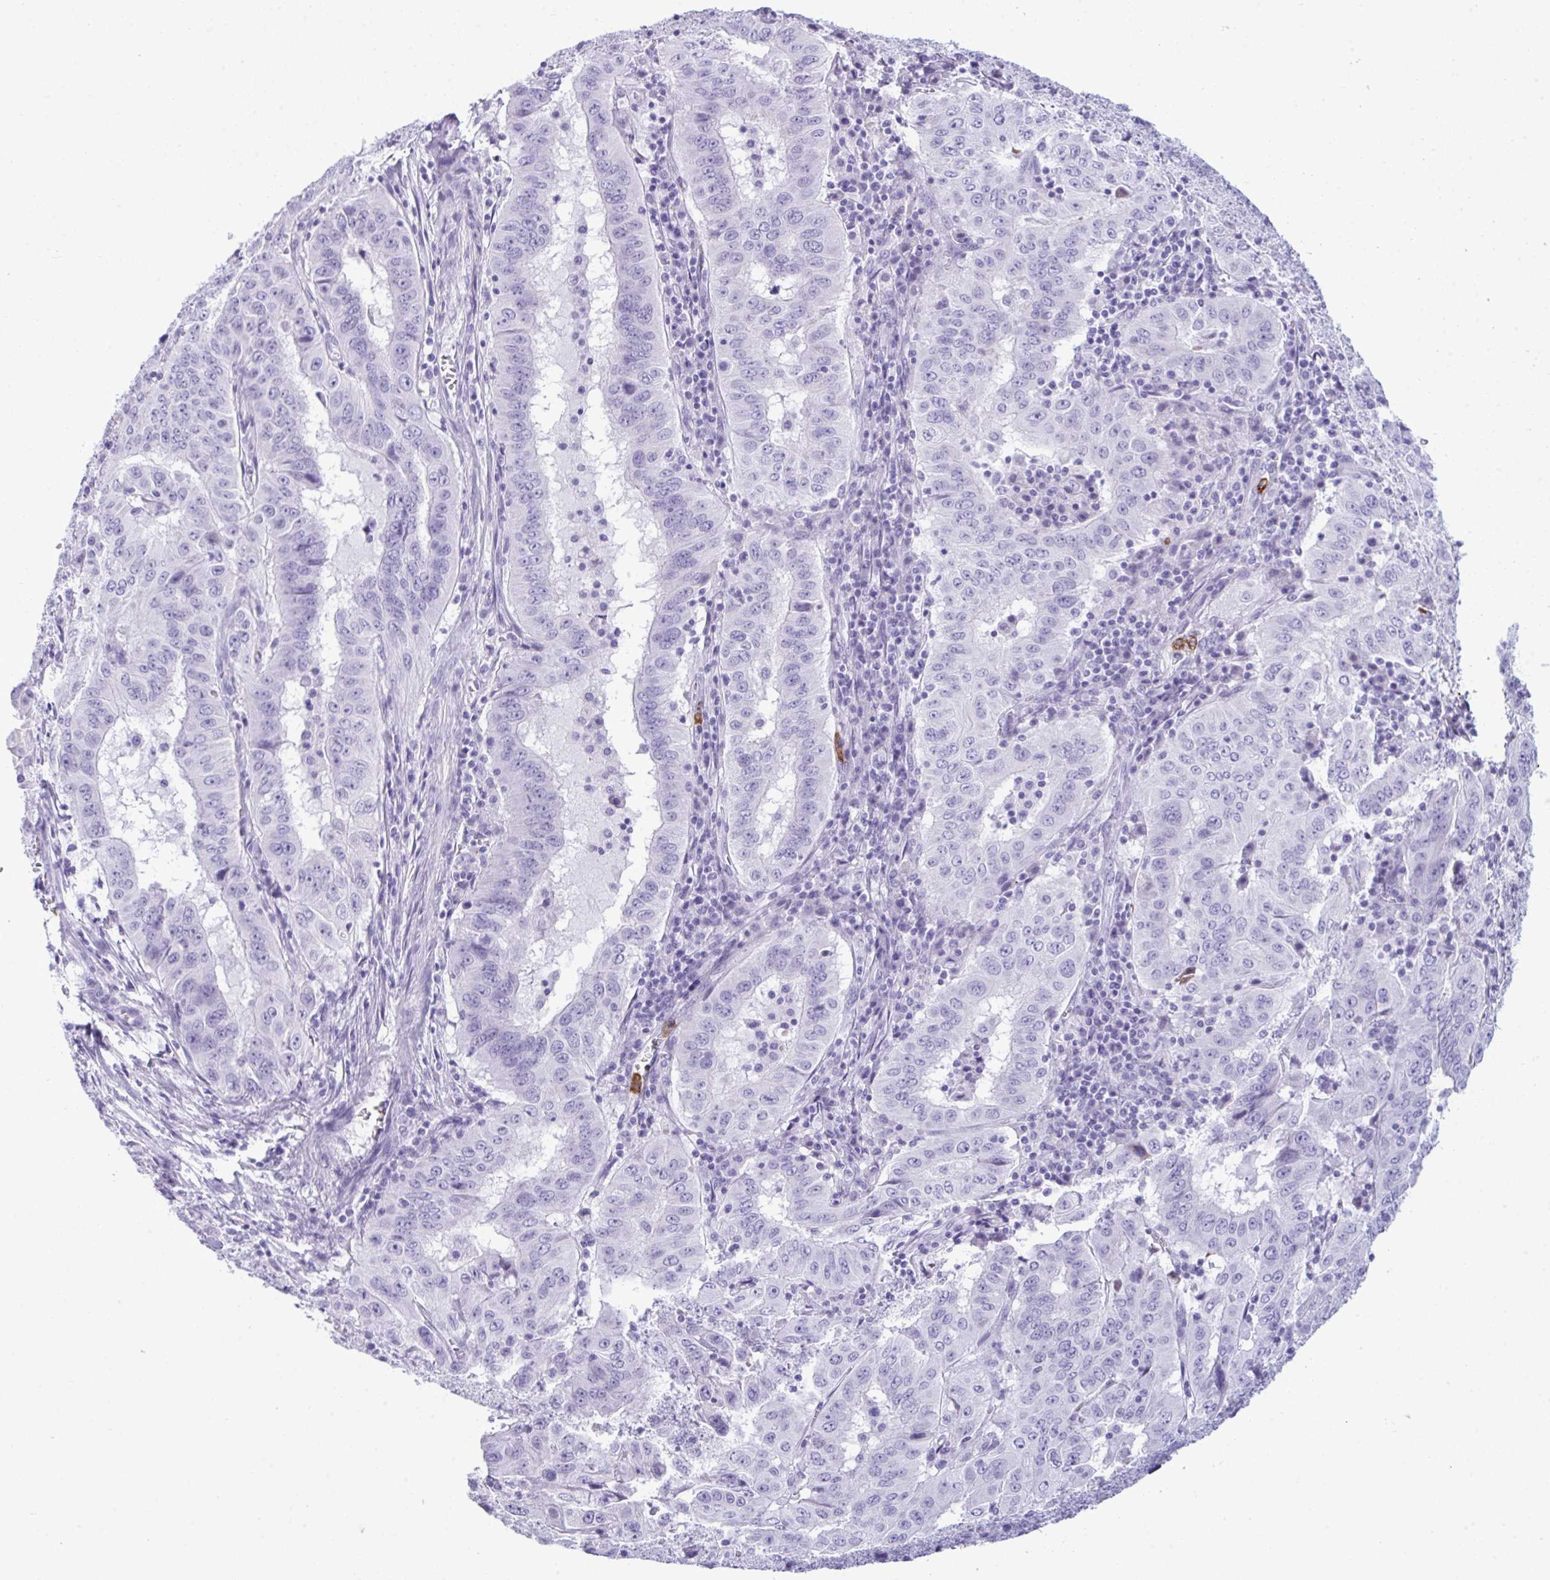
{"staining": {"intensity": "negative", "quantity": "none", "location": "none"}, "tissue": "pancreatic cancer", "cell_type": "Tumor cells", "image_type": "cancer", "snomed": [{"axis": "morphology", "description": "Adenocarcinoma, NOS"}, {"axis": "topography", "description": "Pancreas"}], "caption": "This micrograph is of pancreatic cancer (adenocarcinoma) stained with immunohistochemistry to label a protein in brown with the nuclei are counter-stained blue. There is no staining in tumor cells.", "gene": "ARHGAP42", "patient": {"sex": "male", "age": 63}}